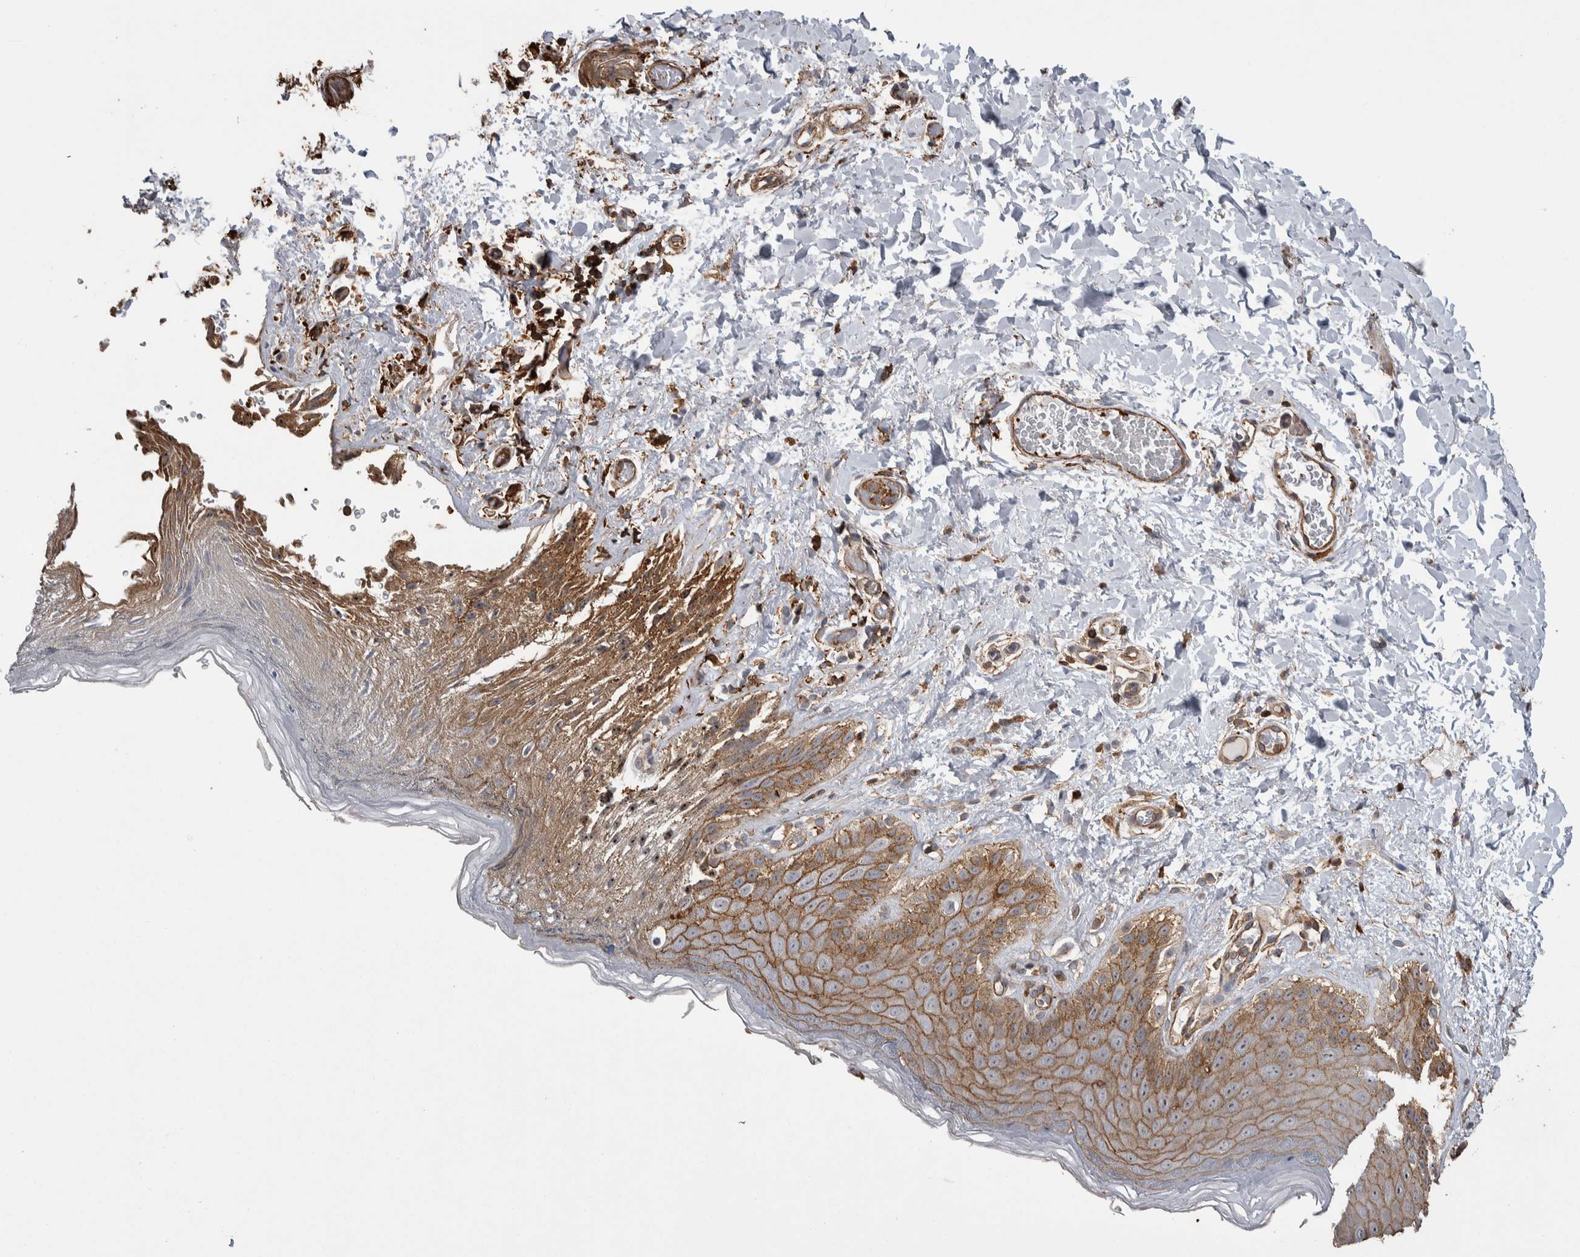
{"staining": {"intensity": "moderate", "quantity": "25%-75%", "location": "cytoplasmic/membranous"}, "tissue": "skin", "cell_type": "Epidermal cells", "image_type": "normal", "snomed": [{"axis": "morphology", "description": "Normal tissue, NOS"}, {"axis": "topography", "description": "Anal"}], "caption": "This micrograph exhibits IHC staining of benign skin, with medium moderate cytoplasmic/membranous staining in approximately 25%-75% of epidermal cells.", "gene": "ENPP2", "patient": {"sex": "male", "age": 44}}